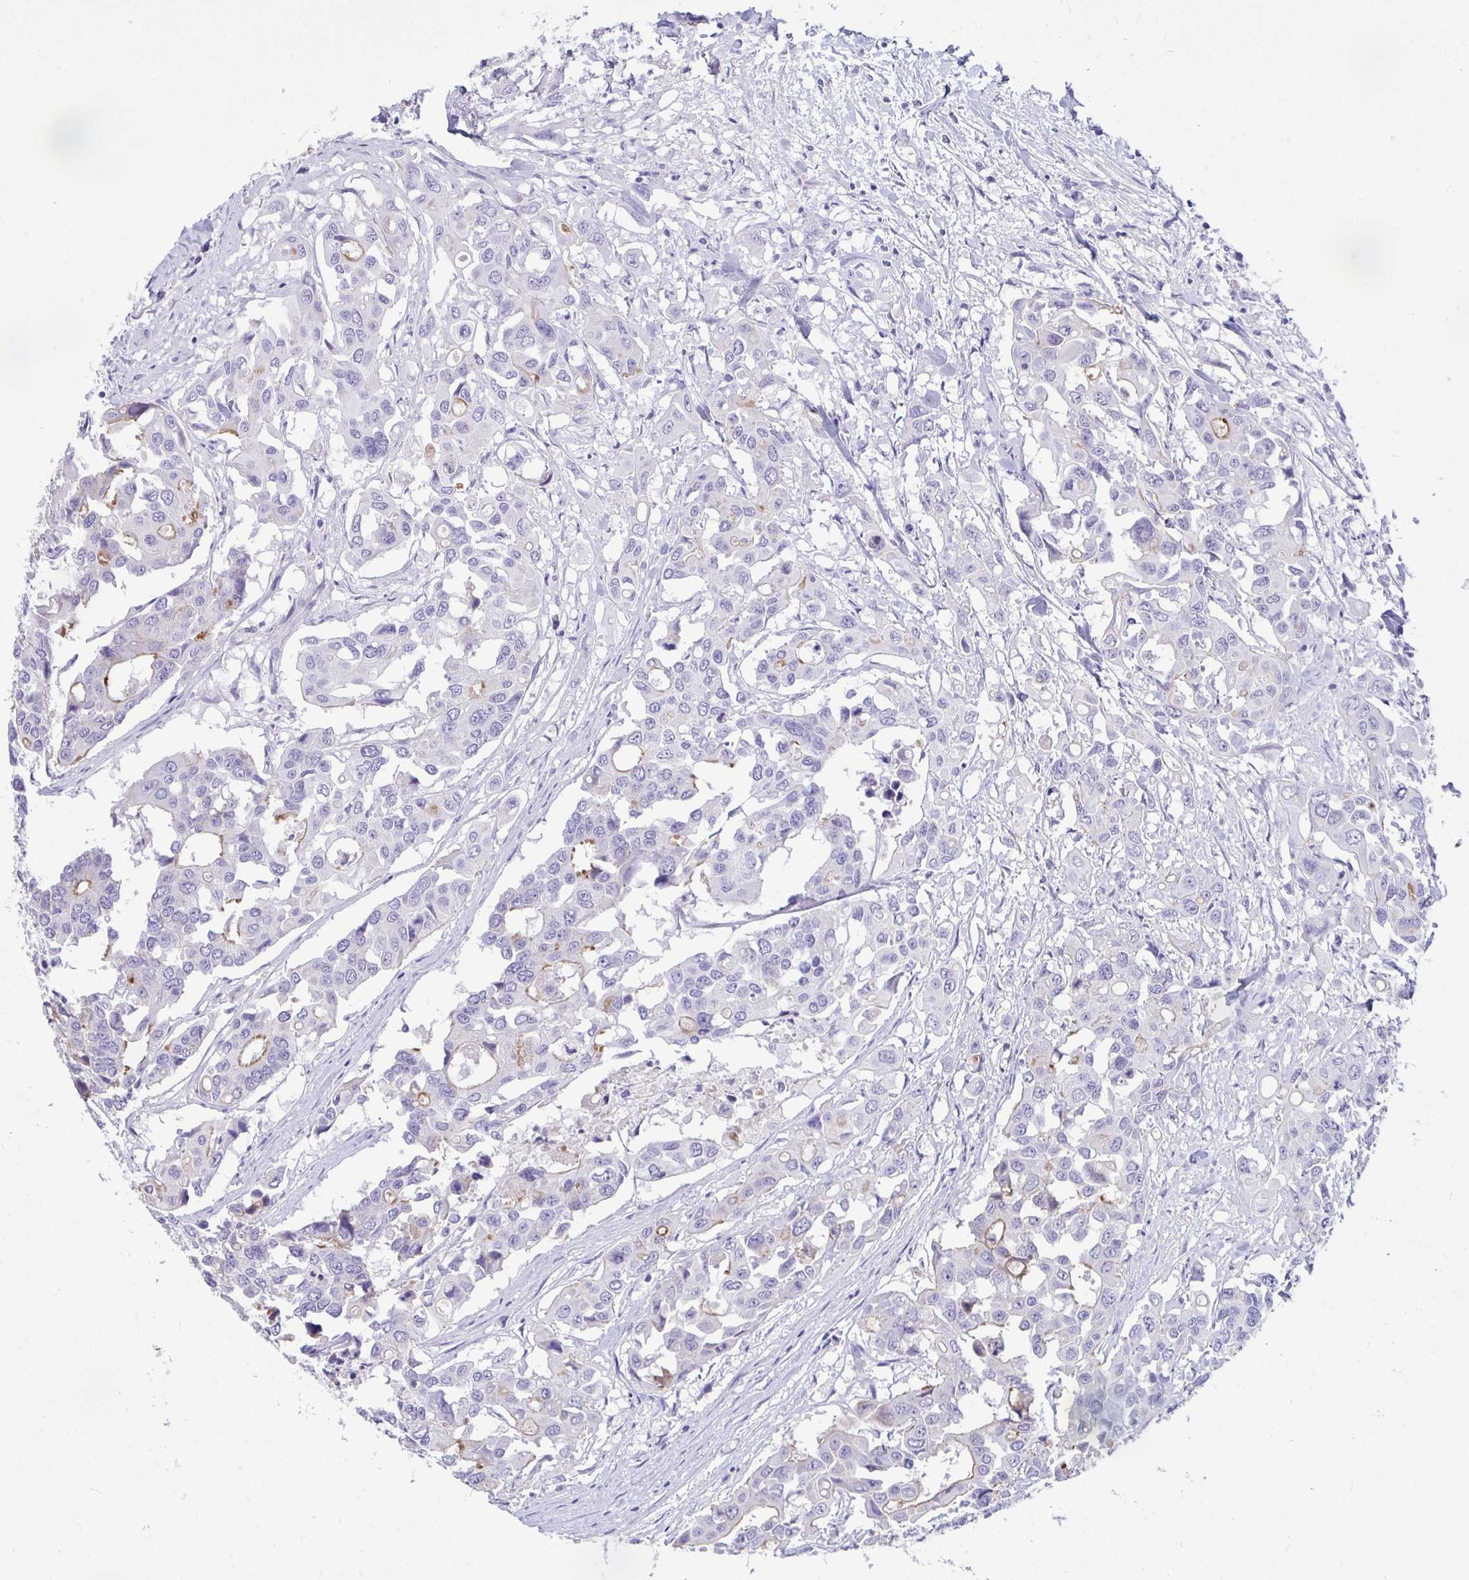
{"staining": {"intensity": "moderate", "quantity": "<25%", "location": "cytoplasmic/membranous"}, "tissue": "colorectal cancer", "cell_type": "Tumor cells", "image_type": "cancer", "snomed": [{"axis": "morphology", "description": "Adenocarcinoma, NOS"}, {"axis": "topography", "description": "Colon"}], "caption": "Colorectal cancer (adenocarcinoma) was stained to show a protein in brown. There is low levels of moderate cytoplasmic/membranous positivity in about <25% of tumor cells. The staining was performed using DAB (3,3'-diaminobenzidine), with brown indicating positive protein expression. Nuclei are stained blue with hematoxylin.", "gene": "PIGZ", "patient": {"sex": "male", "age": 77}}